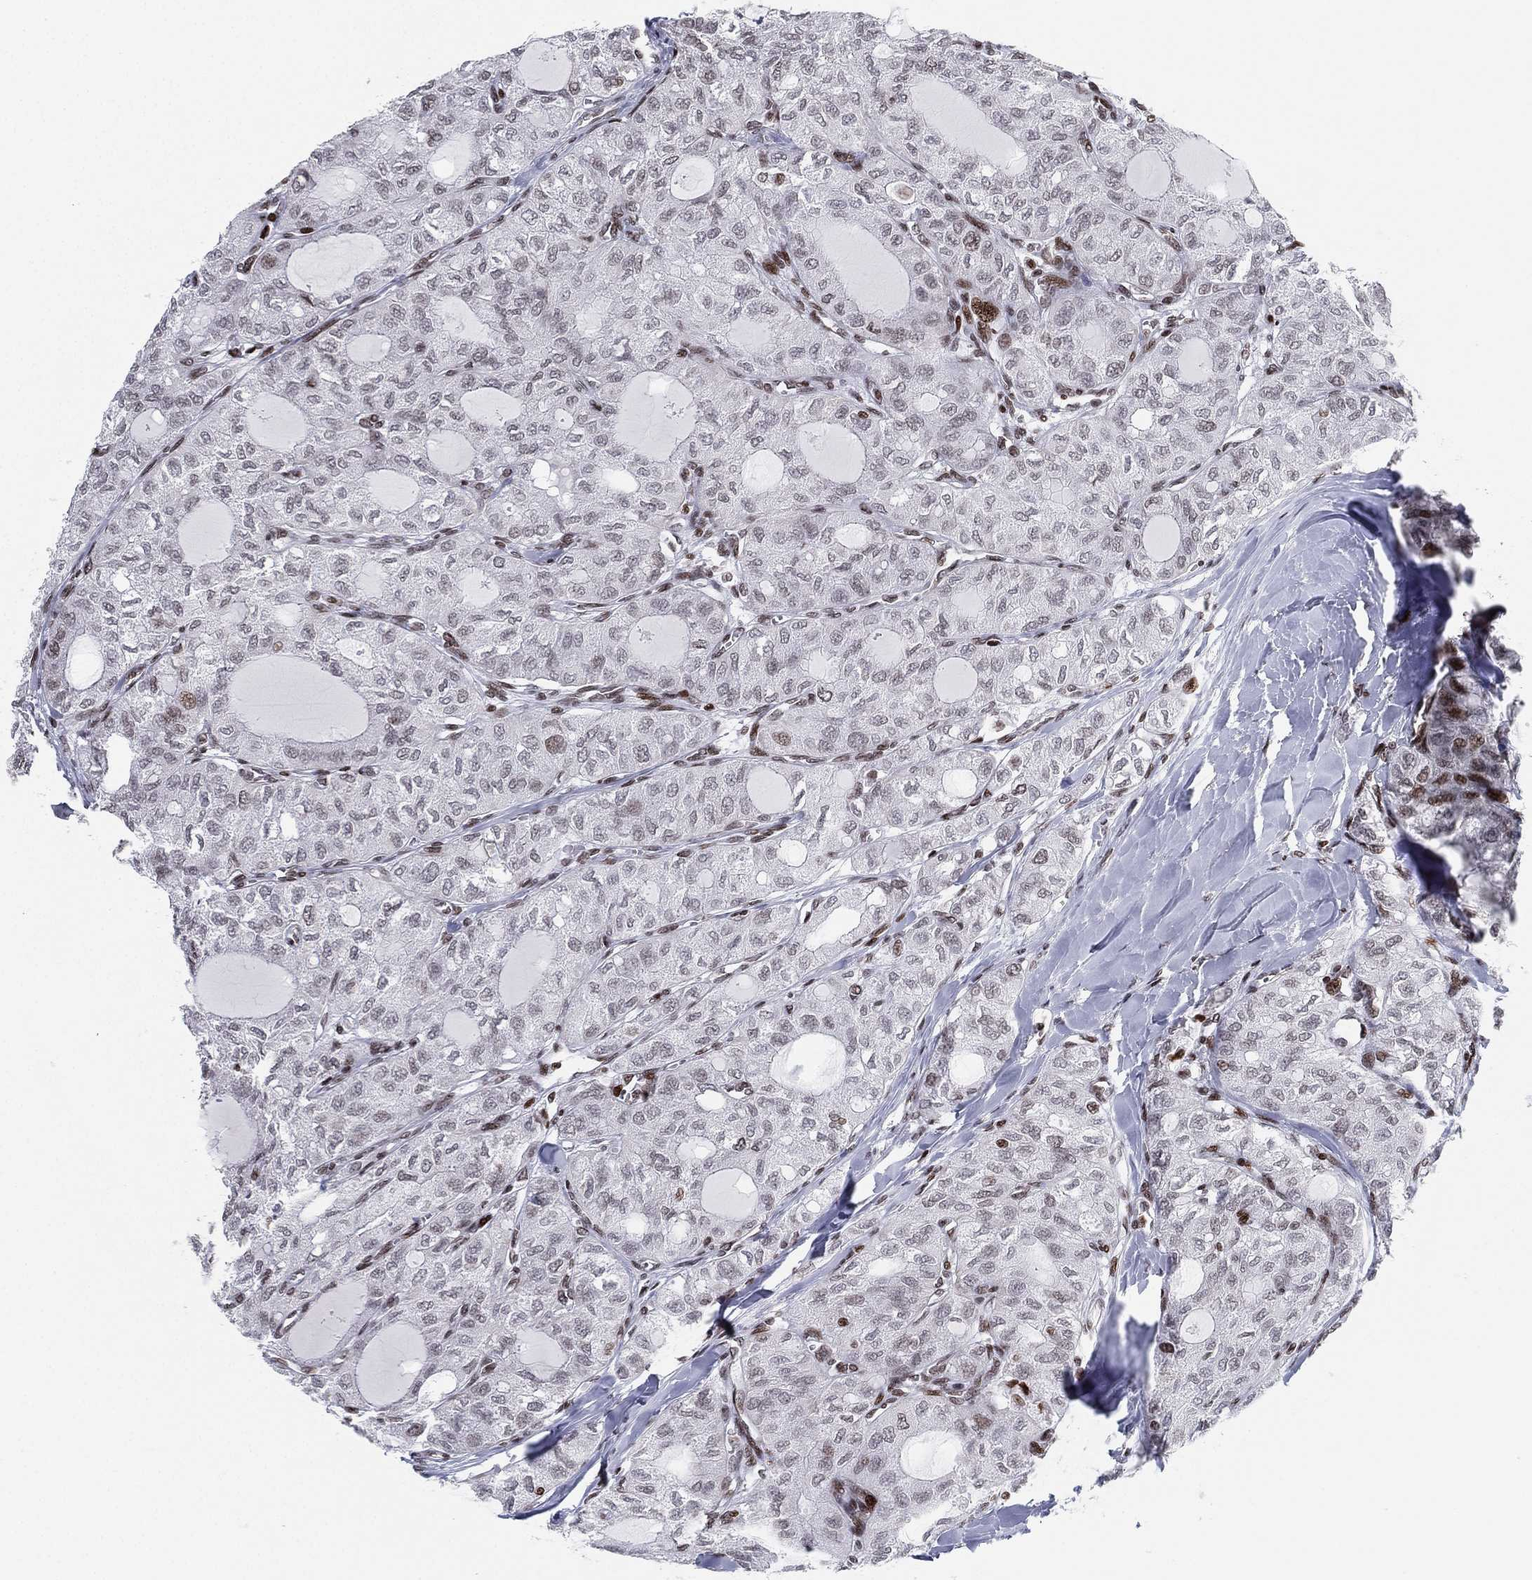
{"staining": {"intensity": "moderate", "quantity": "<25%", "location": "nuclear"}, "tissue": "thyroid cancer", "cell_type": "Tumor cells", "image_type": "cancer", "snomed": [{"axis": "morphology", "description": "Follicular adenoma carcinoma, NOS"}, {"axis": "topography", "description": "Thyroid gland"}], "caption": "Protein staining of follicular adenoma carcinoma (thyroid) tissue reveals moderate nuclear positivity in about <25% of tumor cells.", "gene": "MFSD14A", "patient": {"sex": "male", "age": 75}}